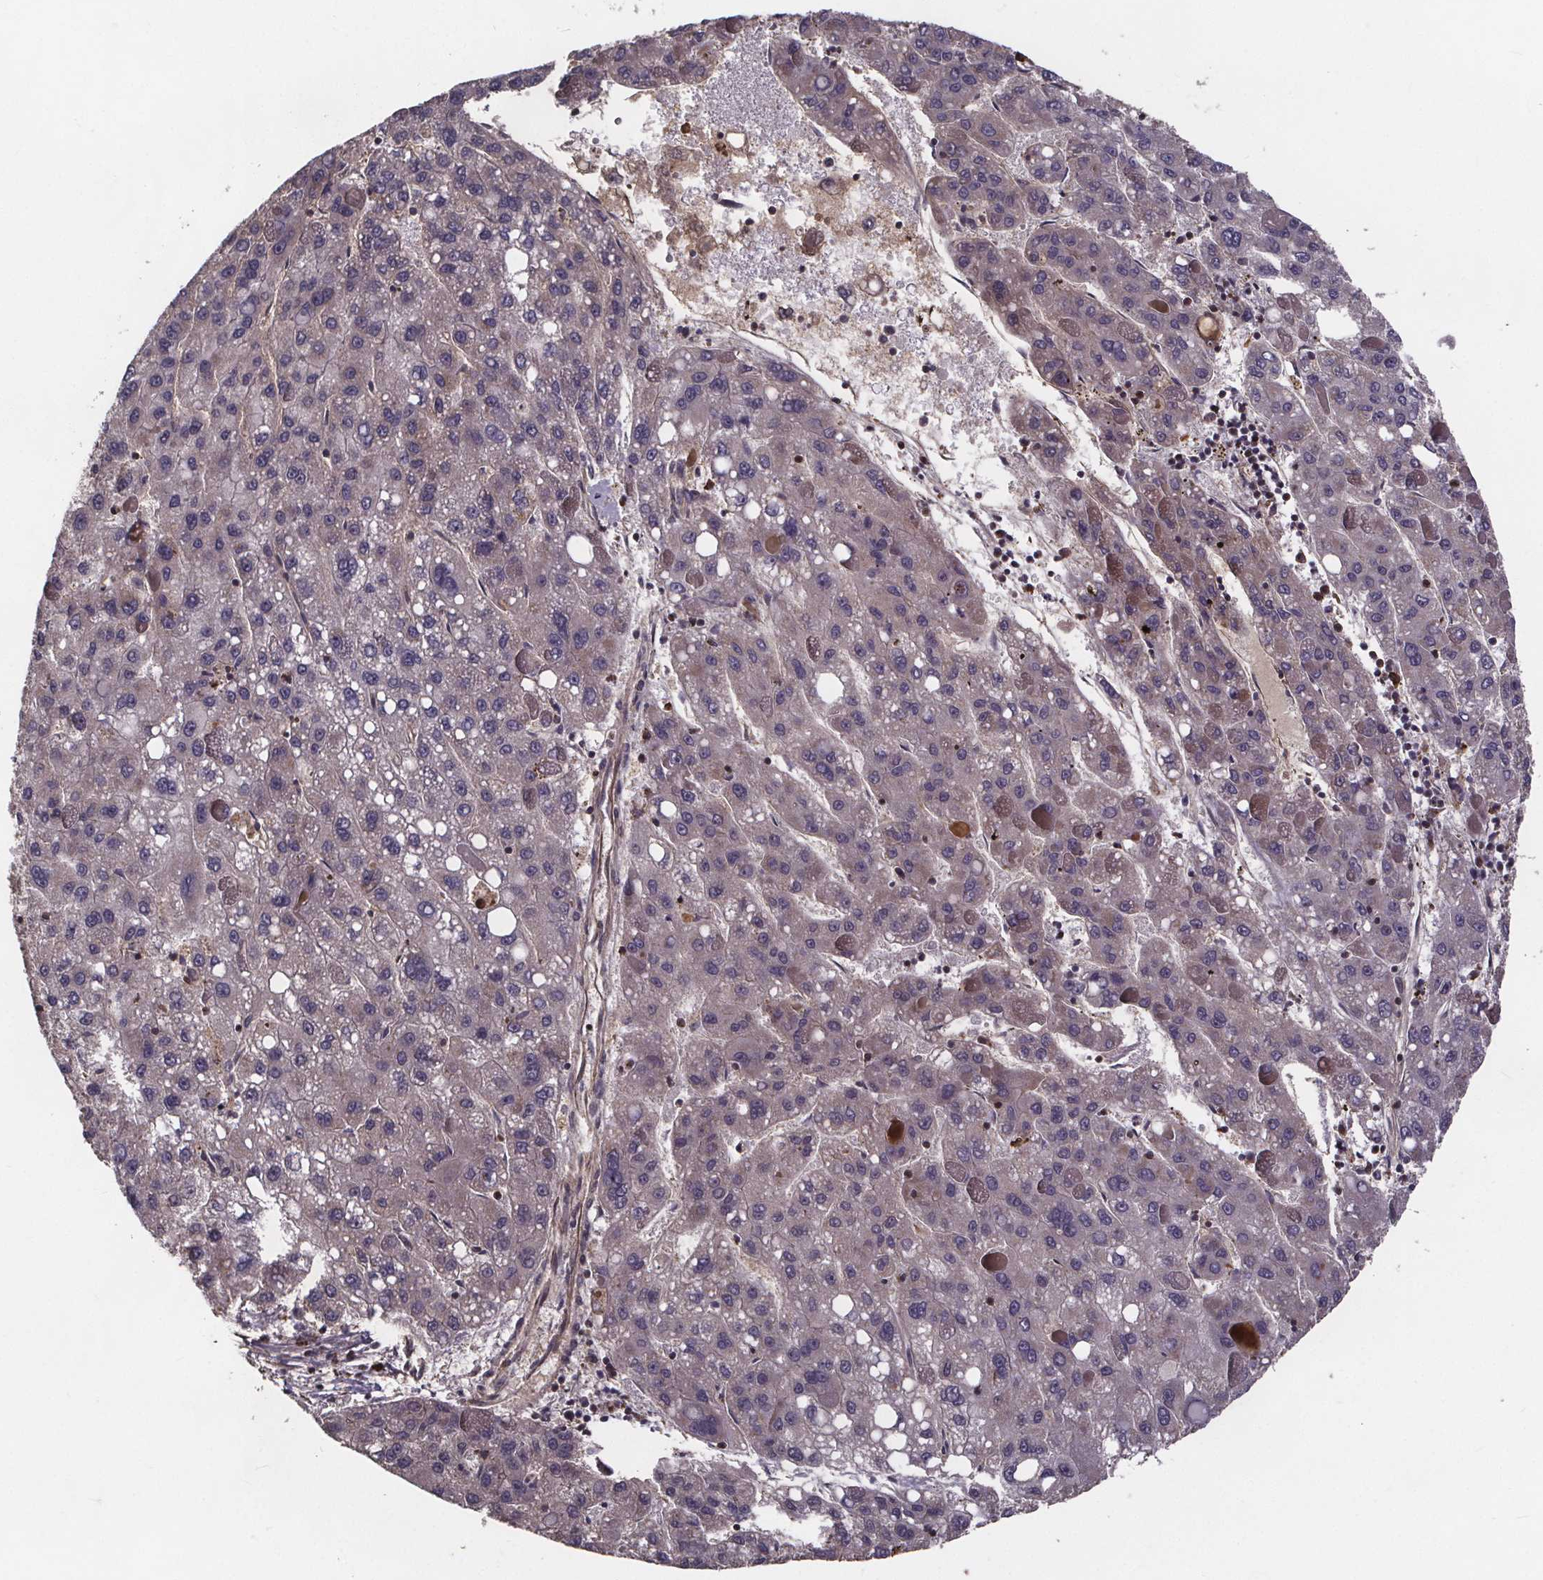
{"staining": {"intensity": "negative", "quantity": "none", "location": "none"}, "tissue": "liver cancer", "cell_type": "Tumor cells", "image_type": "cancer", "snomed": [{"axis": "morphology", "description": "Carcinoma, Hepatocellular, NOS"}, {"axis": "topography", "description": "Liver"}], "caption": "Micrograph shows no protein staining in tumor cells of liver cancer tissue.", "gene": "YME1L1", "patient": {"sex": "female", "age": 82}}